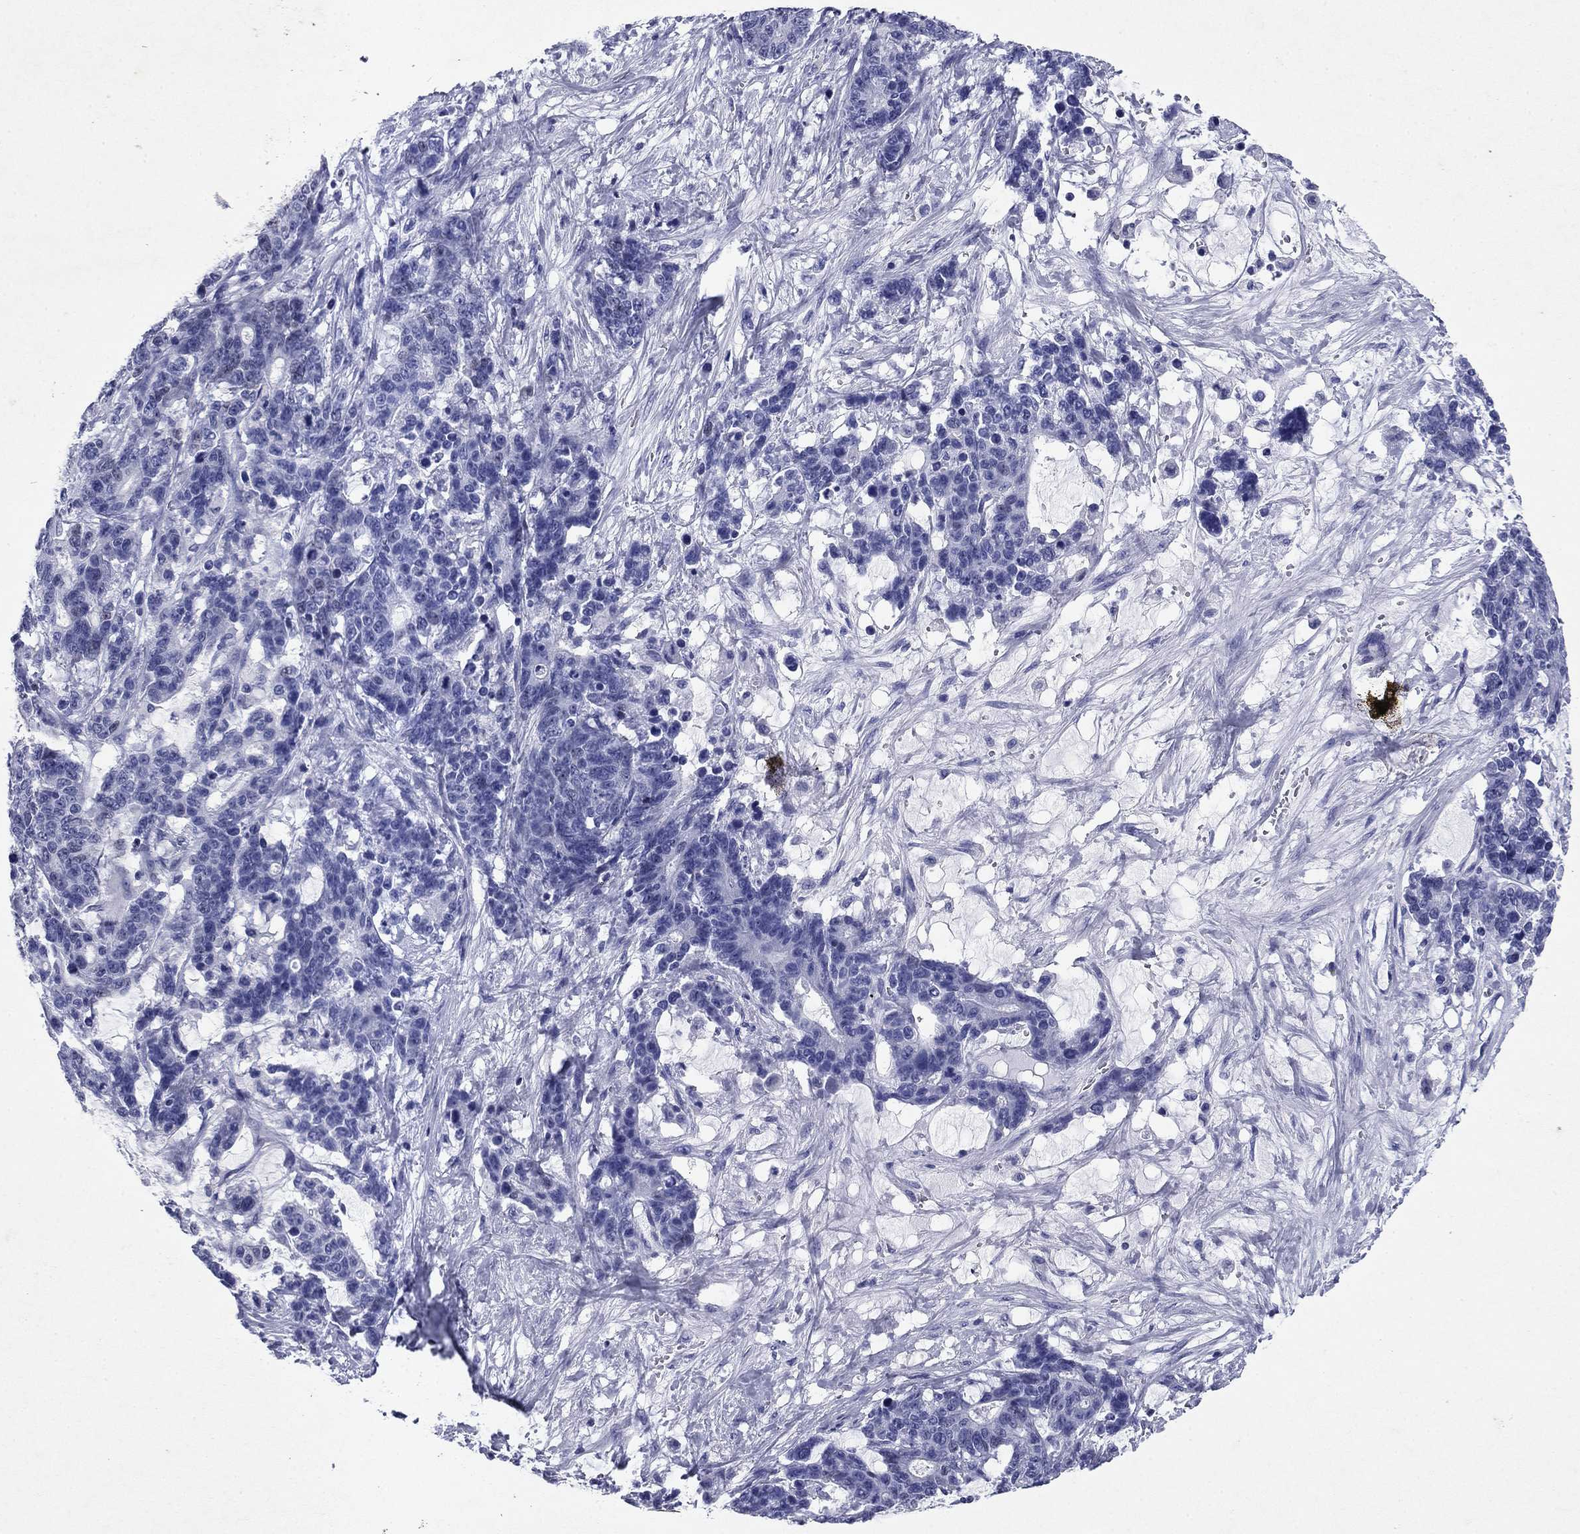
{"staining": {"intensity": "negative", "quantity": "none", "location": "none"}, "tissue": "stomach cancer", "cell_type": "Tumor cells", "image_type": "cancer", "snomed": [{"axis": "morphology", "description": "Normal tissue, NOS"}, {"axis": "morphology", "description": "Adenocarcinoma, NOS"}, {"axis": "topography", "description": "Stomach"}], "caption": "This micrograph is of stomach cancer stained with immunohistochemistry to label a protein in brown with the nuclei are counter-stained blue. There is no positivity in tumor cells.", "gene": "GZMK", "patient": {"sex": "female", "age": 64}}